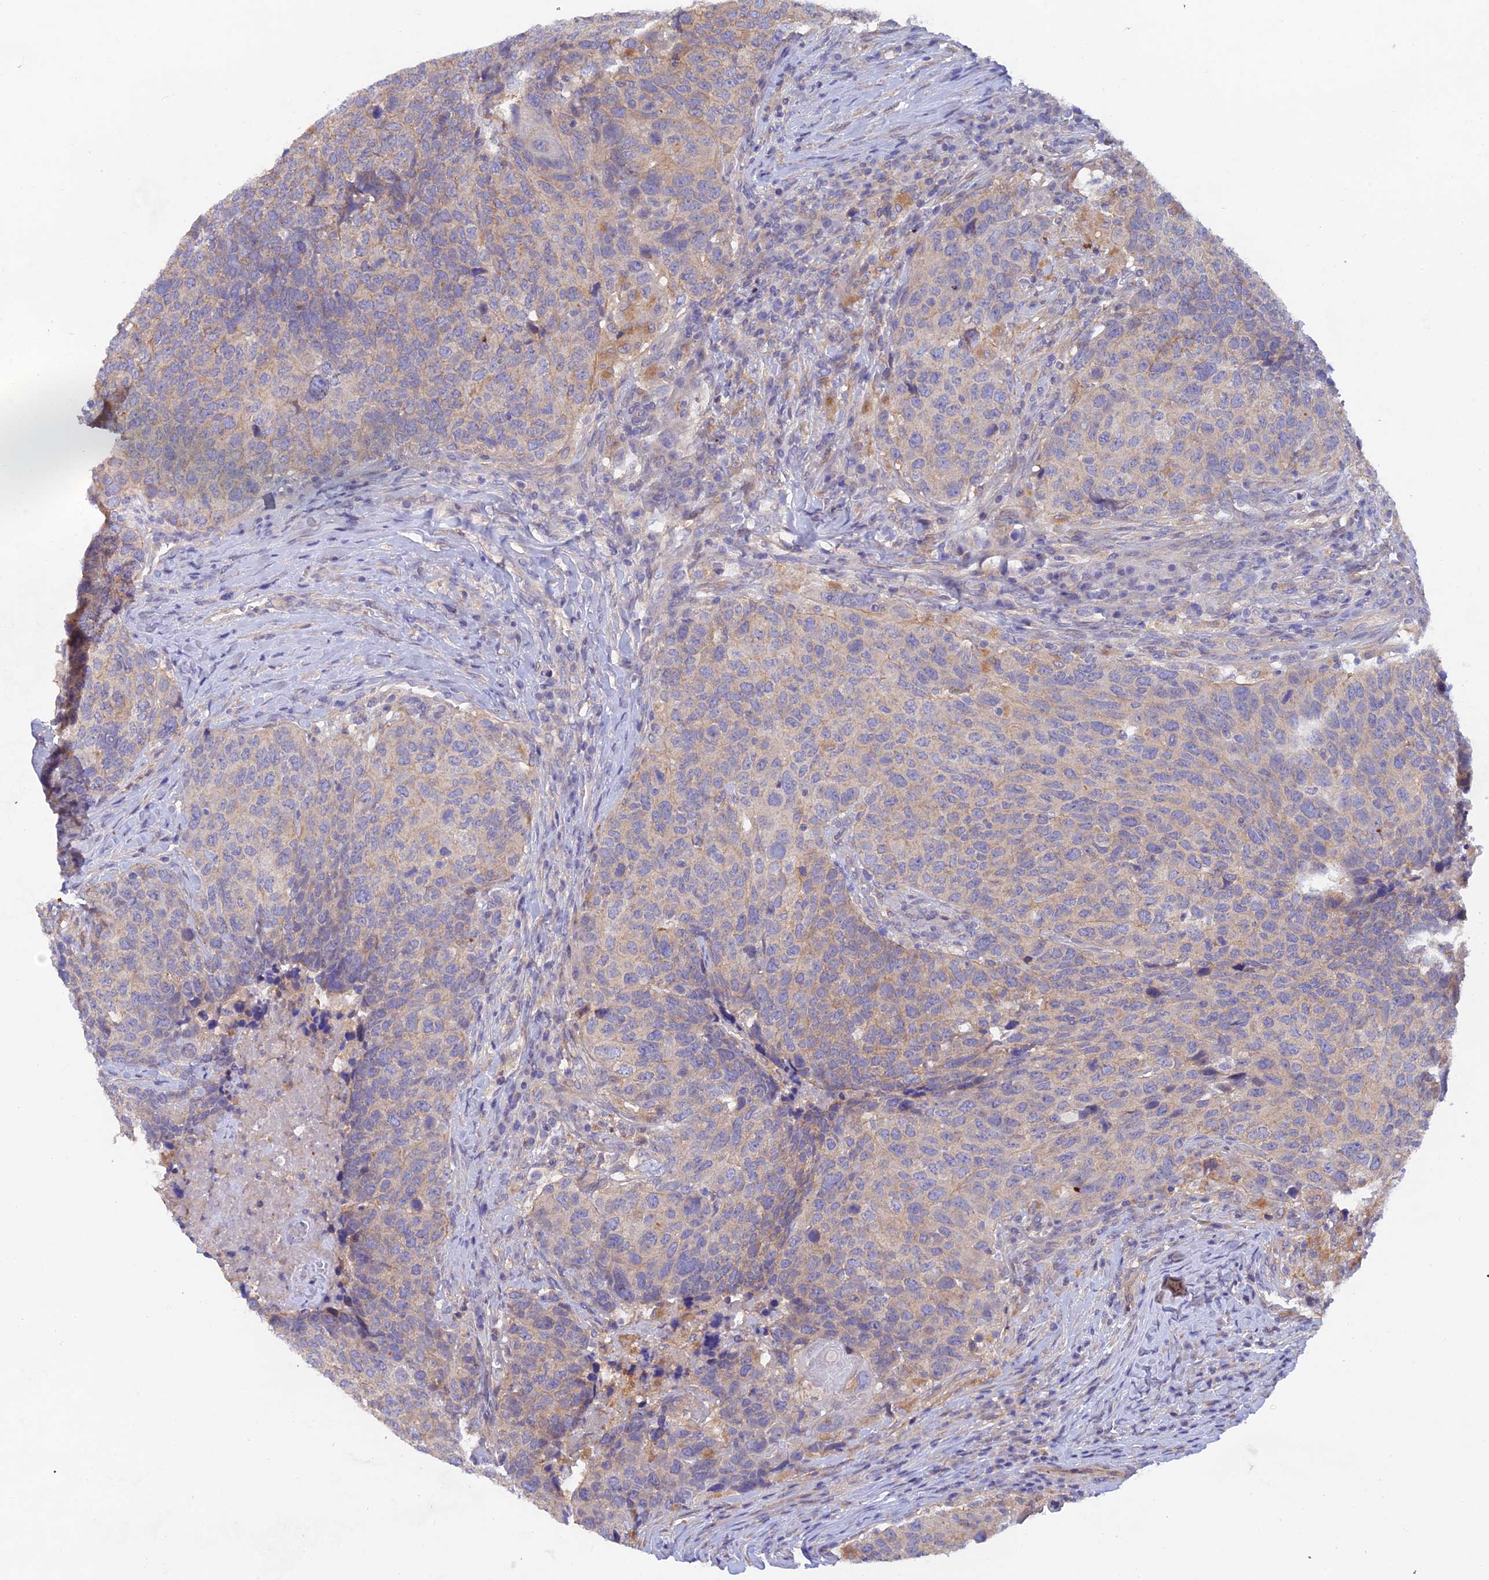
{"staining": {"intensity": "weak", "quantity": "<25%", "location": "cytoplasmic/membranous"}, "tissue": "head and neck cancer", "cell_type": "Tumor cells", "image_type": "cancer", "snomed": [{"axis": "morphology", "description": "Squamous cell carcinoma, NOS"}, {"axis": "topography", "description": "Head-Neck"}], "caption": "This is a micrograph of IHC staining of squamous cell carcinoma (head and neck), which shows no staining in tumor cells.", "gene": "FZR1", "patient": {"sex": "male", "age": 66}}